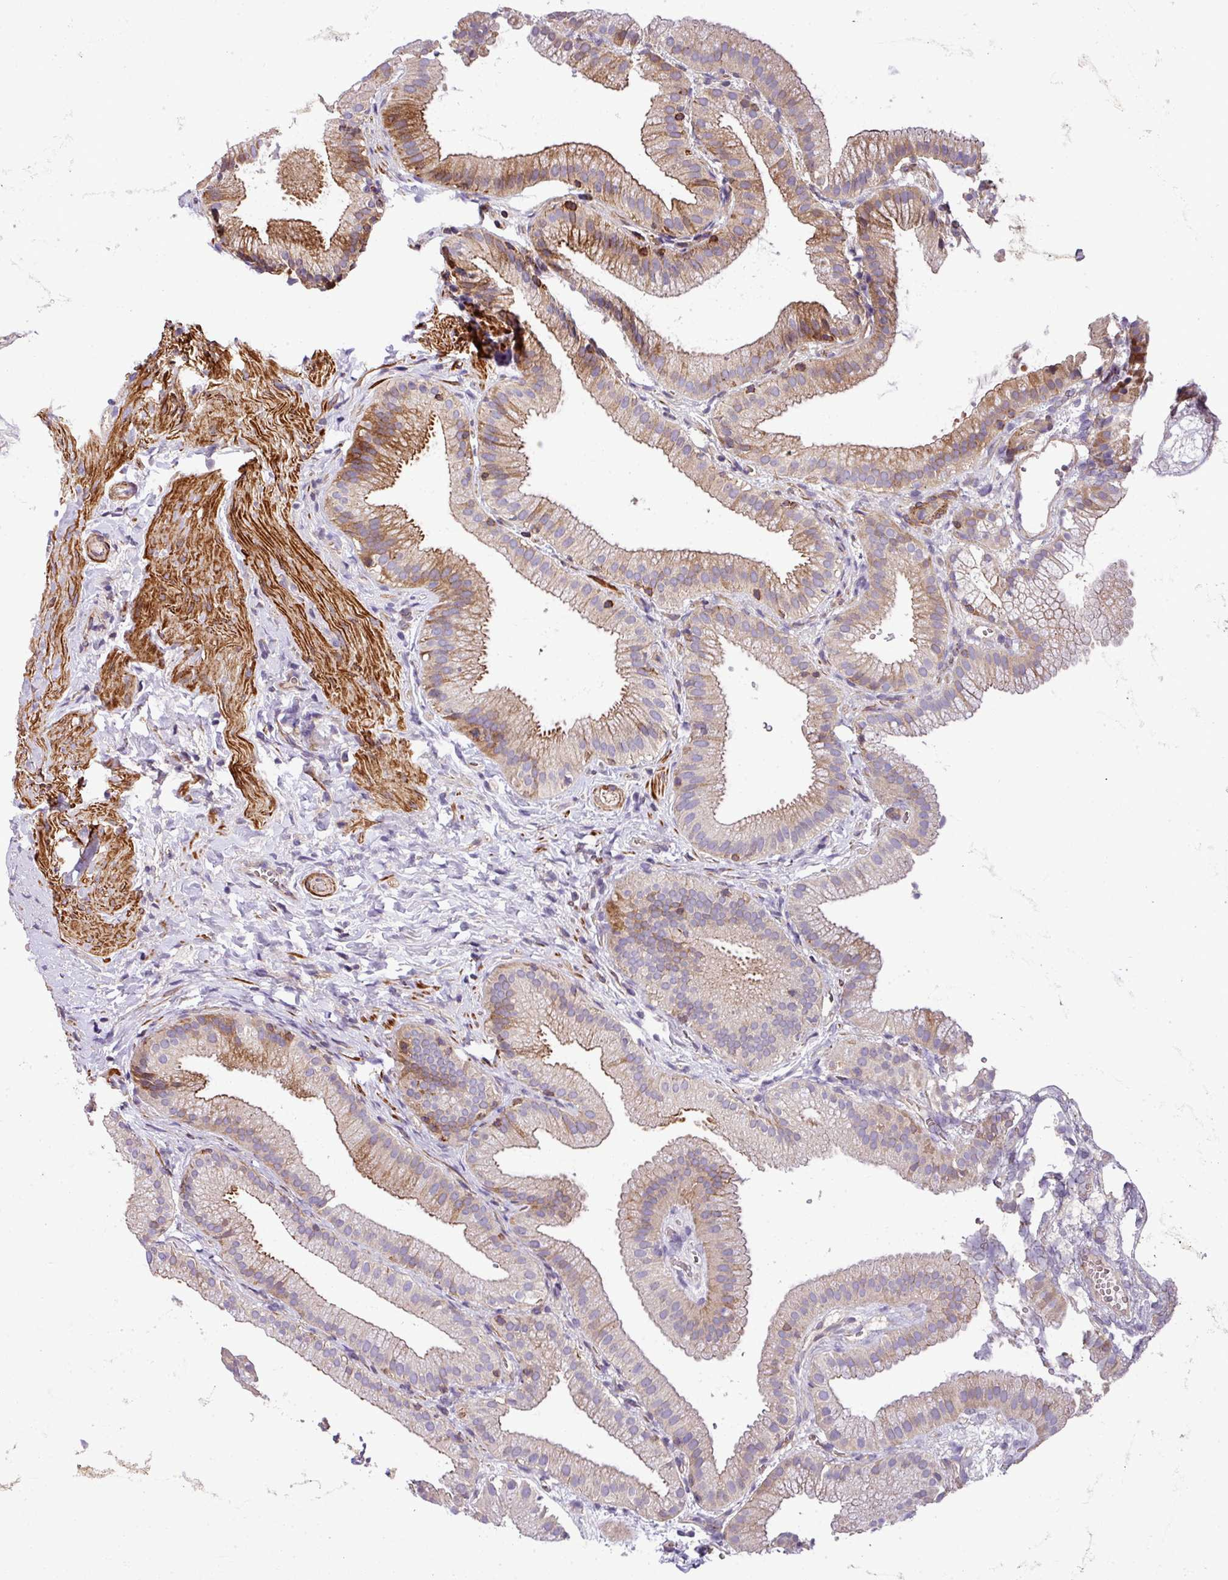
{"staining": {"intensity": "moderate", "quantity": "<25%", "location": "cytoplasmic/membranous"}, "tissue": "gallbladder", "cell_type": "Glandular cells", "image_type": "normal", "snomed": [{"axis": "morphology", "description": "Normal tissue, NOS"}, {"axis": "topography", "description": "Gallbladder"}], "caption": "Gallbladder stained with DAB immunohistochemistry (IHC) exhibits low levels of moderate cytoplasmic/membranous expression in about <25% of glandular cells.", "gene": "CASS4", "patient": {"sex": "female", "age": 63}}